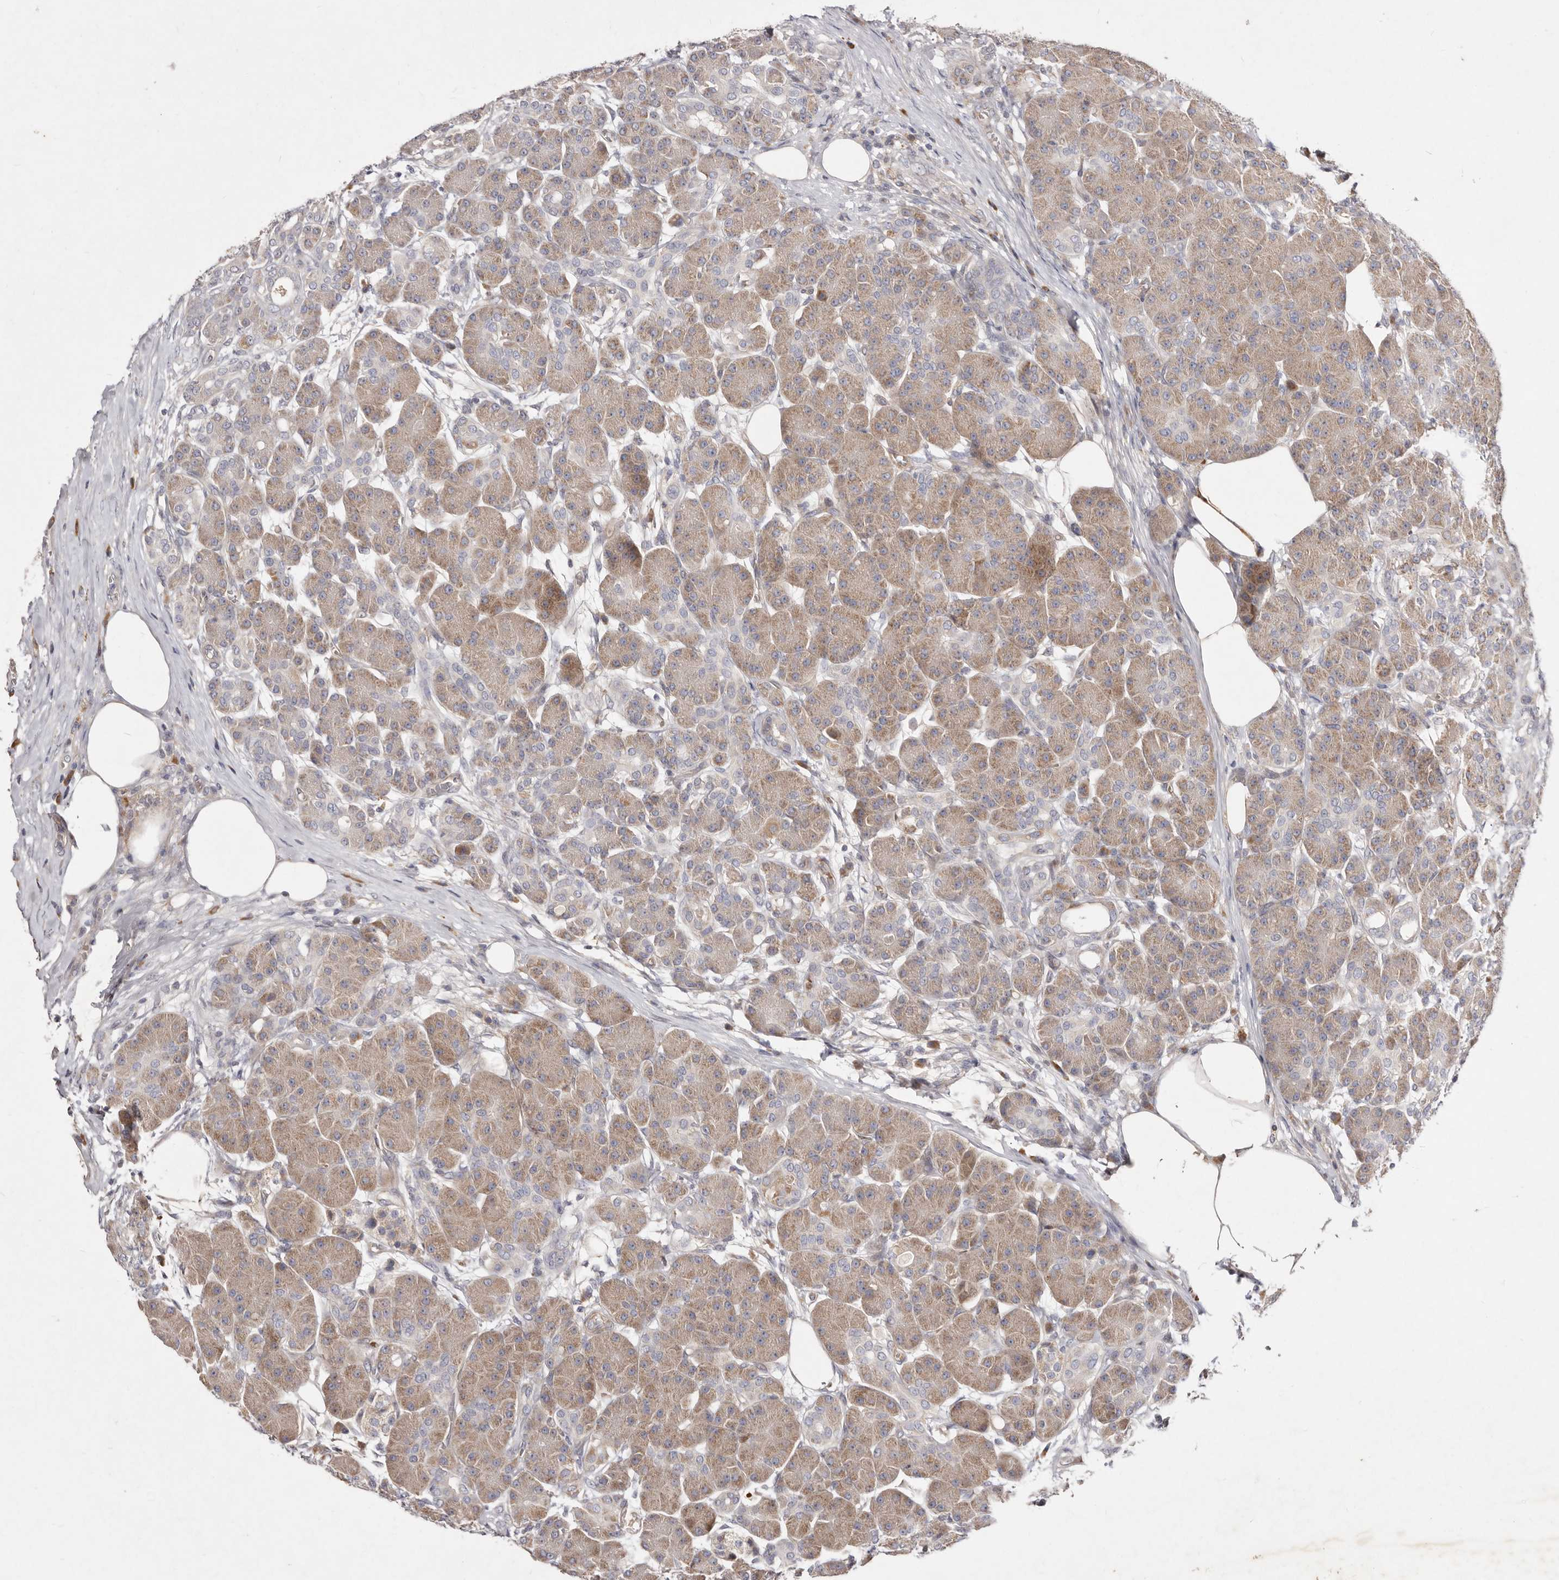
{"staining": {"intensity": "moderate", "quantity": ">75%", "location": "cytoplasmic/membranous"}, "tissue": "pancreas", "cell_type": "Exocrine glandular cells", "image_type": "normal", "snomed": [{"axis": "morphology", "description": "Normal tissue, NOS"}, {"axis": "topography", "description": "Pancreas"}], "caption": "Exocrine glandular cells exhibit medium levels of moderate cytoplasmic/membranous staining in about >75% of cells in normal pancreas. The staining was performed using DAB to visualize the protein expression in brown, while the nuclei were stained in blue with hematoxylin (Magnification: 20x).", "gene": "SLC25A20", "patient": {"sex": "male", "age": 63}}